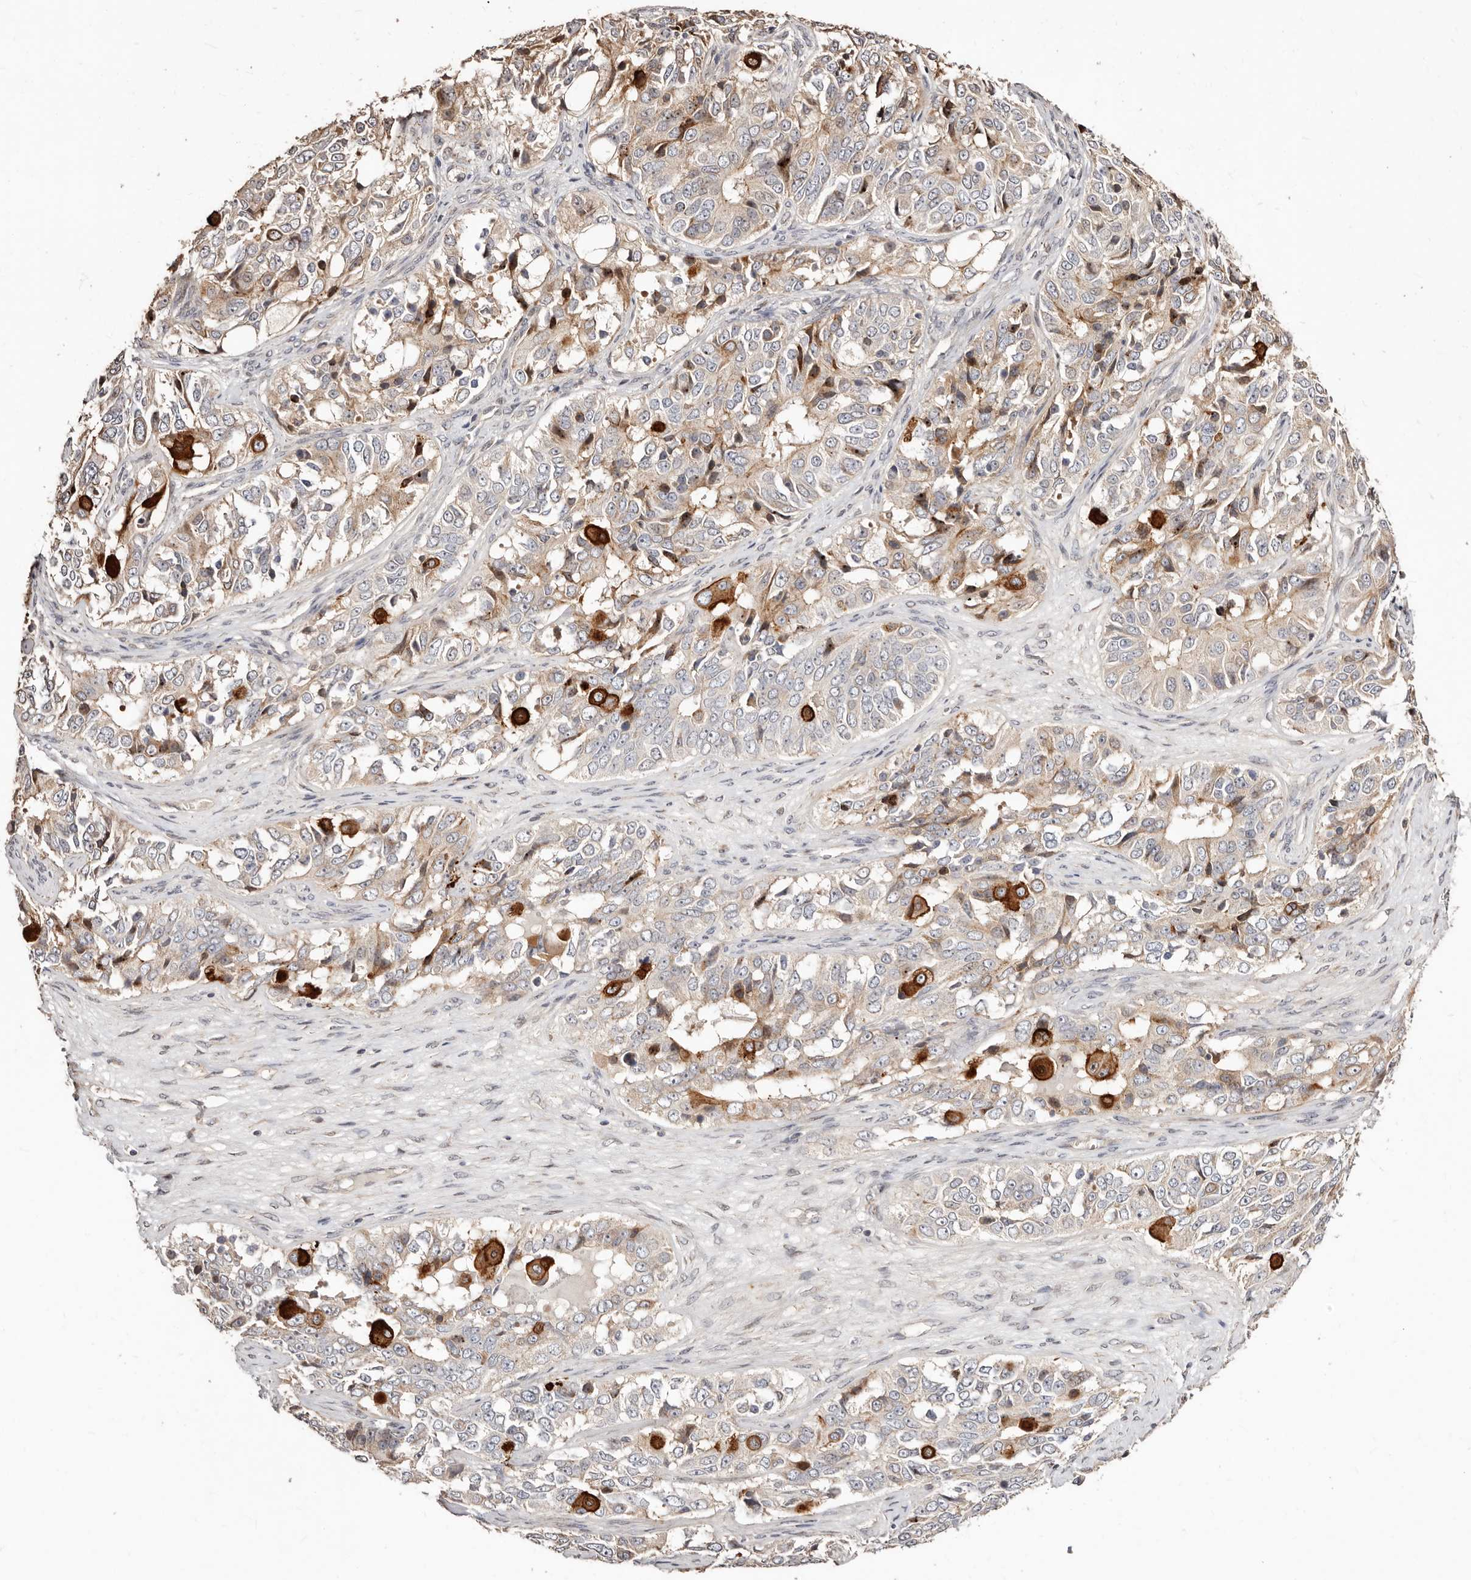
{"staining": {"intensity": "weak", "quantity": "25%-75%", "location": "cytoplasmic/membranous"}, "tissue": "ovarian cancer", "cell_type": "Tumor cells", "image_type": "cancer", "snomed": [{"axis": "morphology", "description": "Carcinoma, endometroid"}, {"axis": "topography", "description": "Ovary"}], "caption": "IHC image of neoplastic tissue: ovarian cancer (endometroid carcinoma) stained using immunohistochemistry (IHC) demonstrates low levels of weak protein expression localized specifically in the cytoplasmic/membranous of tumor cells, appearing as a cytoplasmic/membranous brown color.", "gene": "APOL6", "patient": {"sex": "female", "age": 51}}